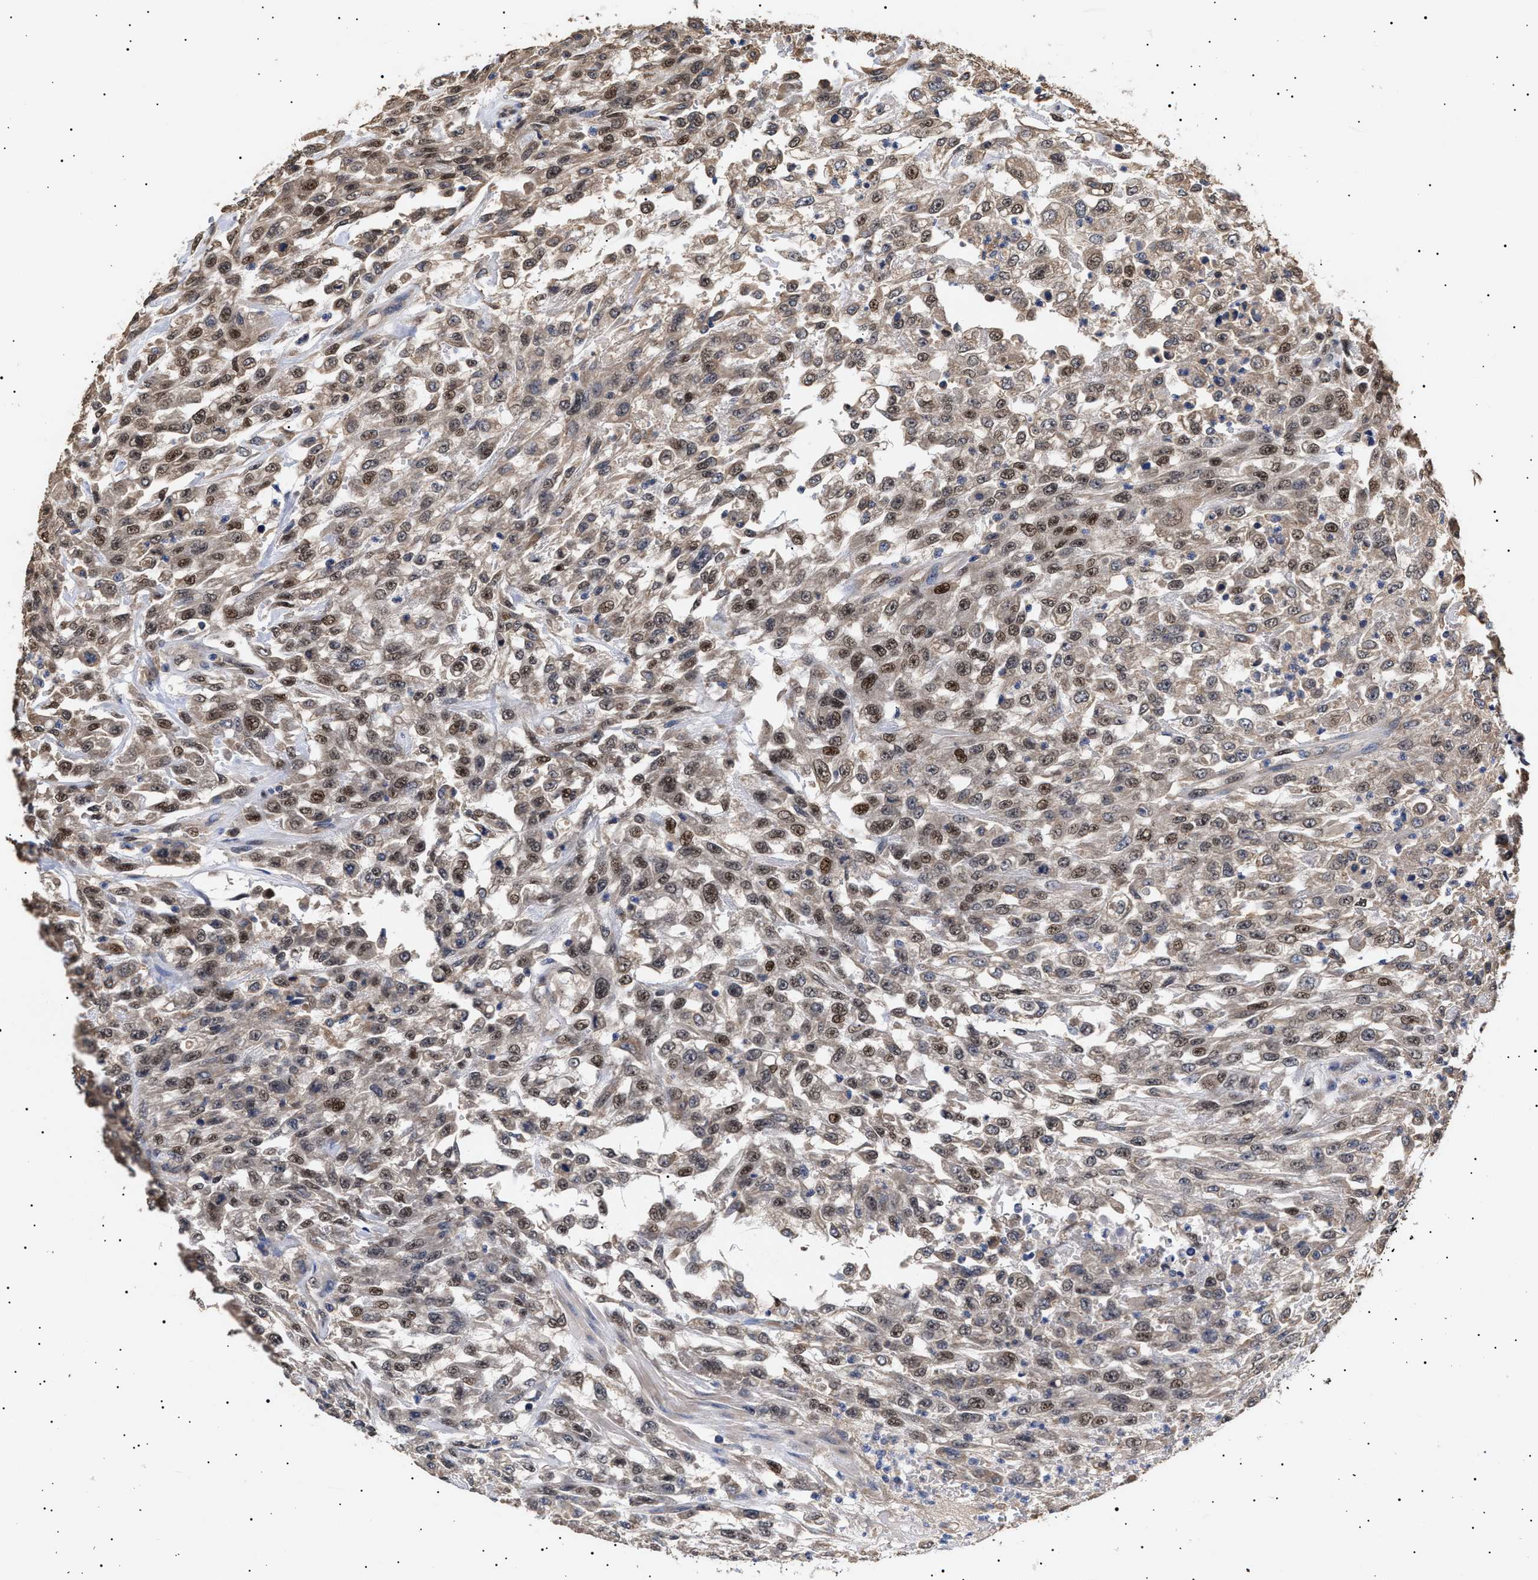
{"staining": {"intensity": "weak", "quantity": ">75%", "location": "cytoplasmic/membranous,nuclear"}, "tissue": "urothelial cancer", "cell_type": "Tumor cells", "image_type": "cancer", "snomed": [{"axis": "morphology", "description": "Urothelial carcinoma, High grade"}, {"axis": "topography", "description": "Urinary bladder"}], "caption": "DAB immunohistochemical staining of human urothelial carcinoma (high-grade) exhibits weak cytoplasmic/membranous and nuclear protein staining in approximately >75% of tumor cells. (Stains: DAB in brown, nuclei in blue, Microscopy: brightfield microscopy at high magnification).", "gene": "KRBA1", "patient": {"sex": "male", "age": 46}}